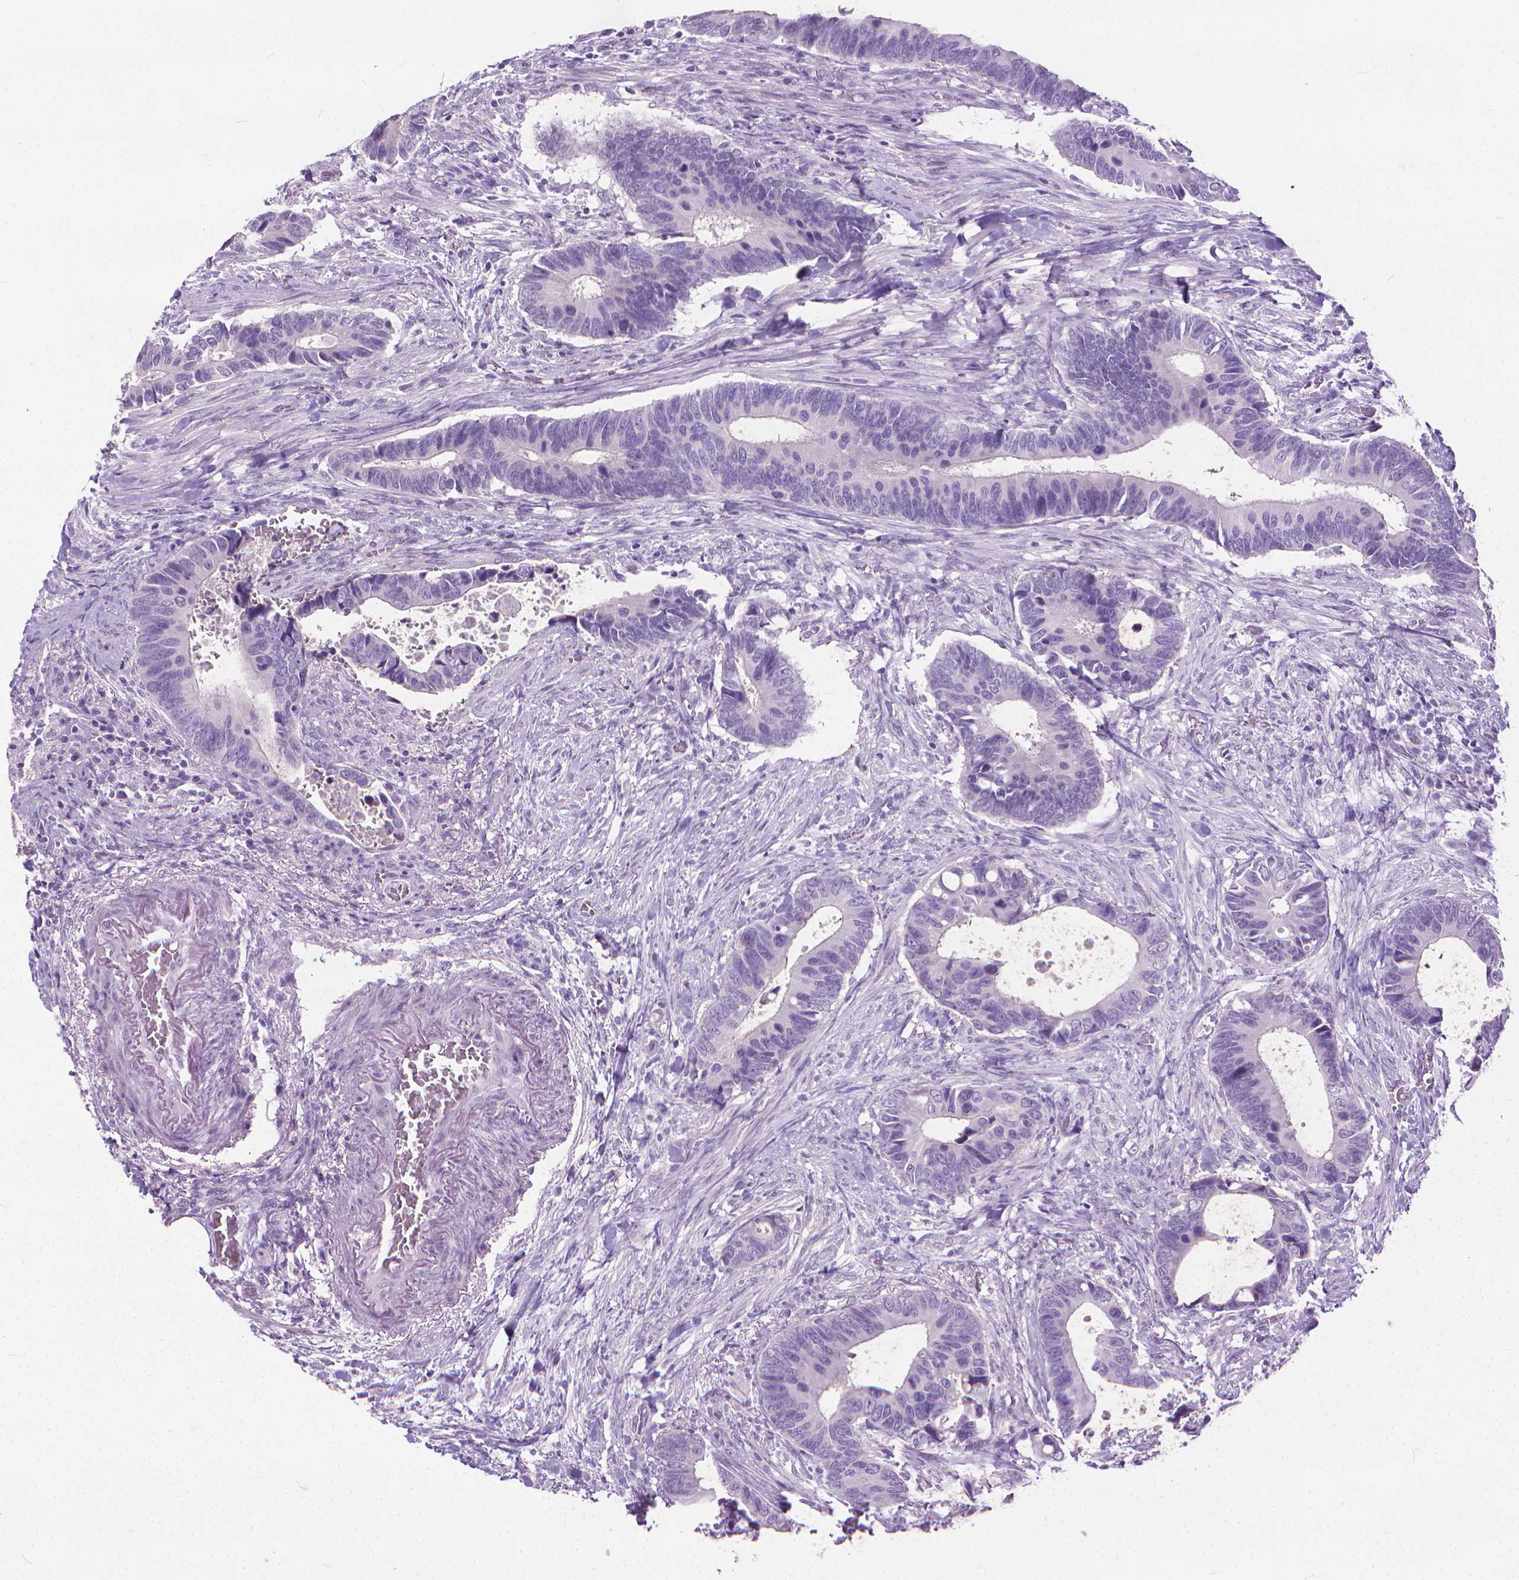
{"staining": {"intensity": "negative", "quantity": "none", "location": "none"}, "tissue": "colorectal cancer", "cell_type": "Tumor cells", "image_type": "cancer", "snomed": [{"axis": "morphology", "description": "Adenocarcinoma, NOS"}, {"axis": "topography", "description": "Colon"}], "caption": "This is a image of IHC staining of colorectal adenocarcinoma, which shows no positivity in tumor cells.", "gene": "KRT5", "patient": {"sex": "male", "age": 49}}